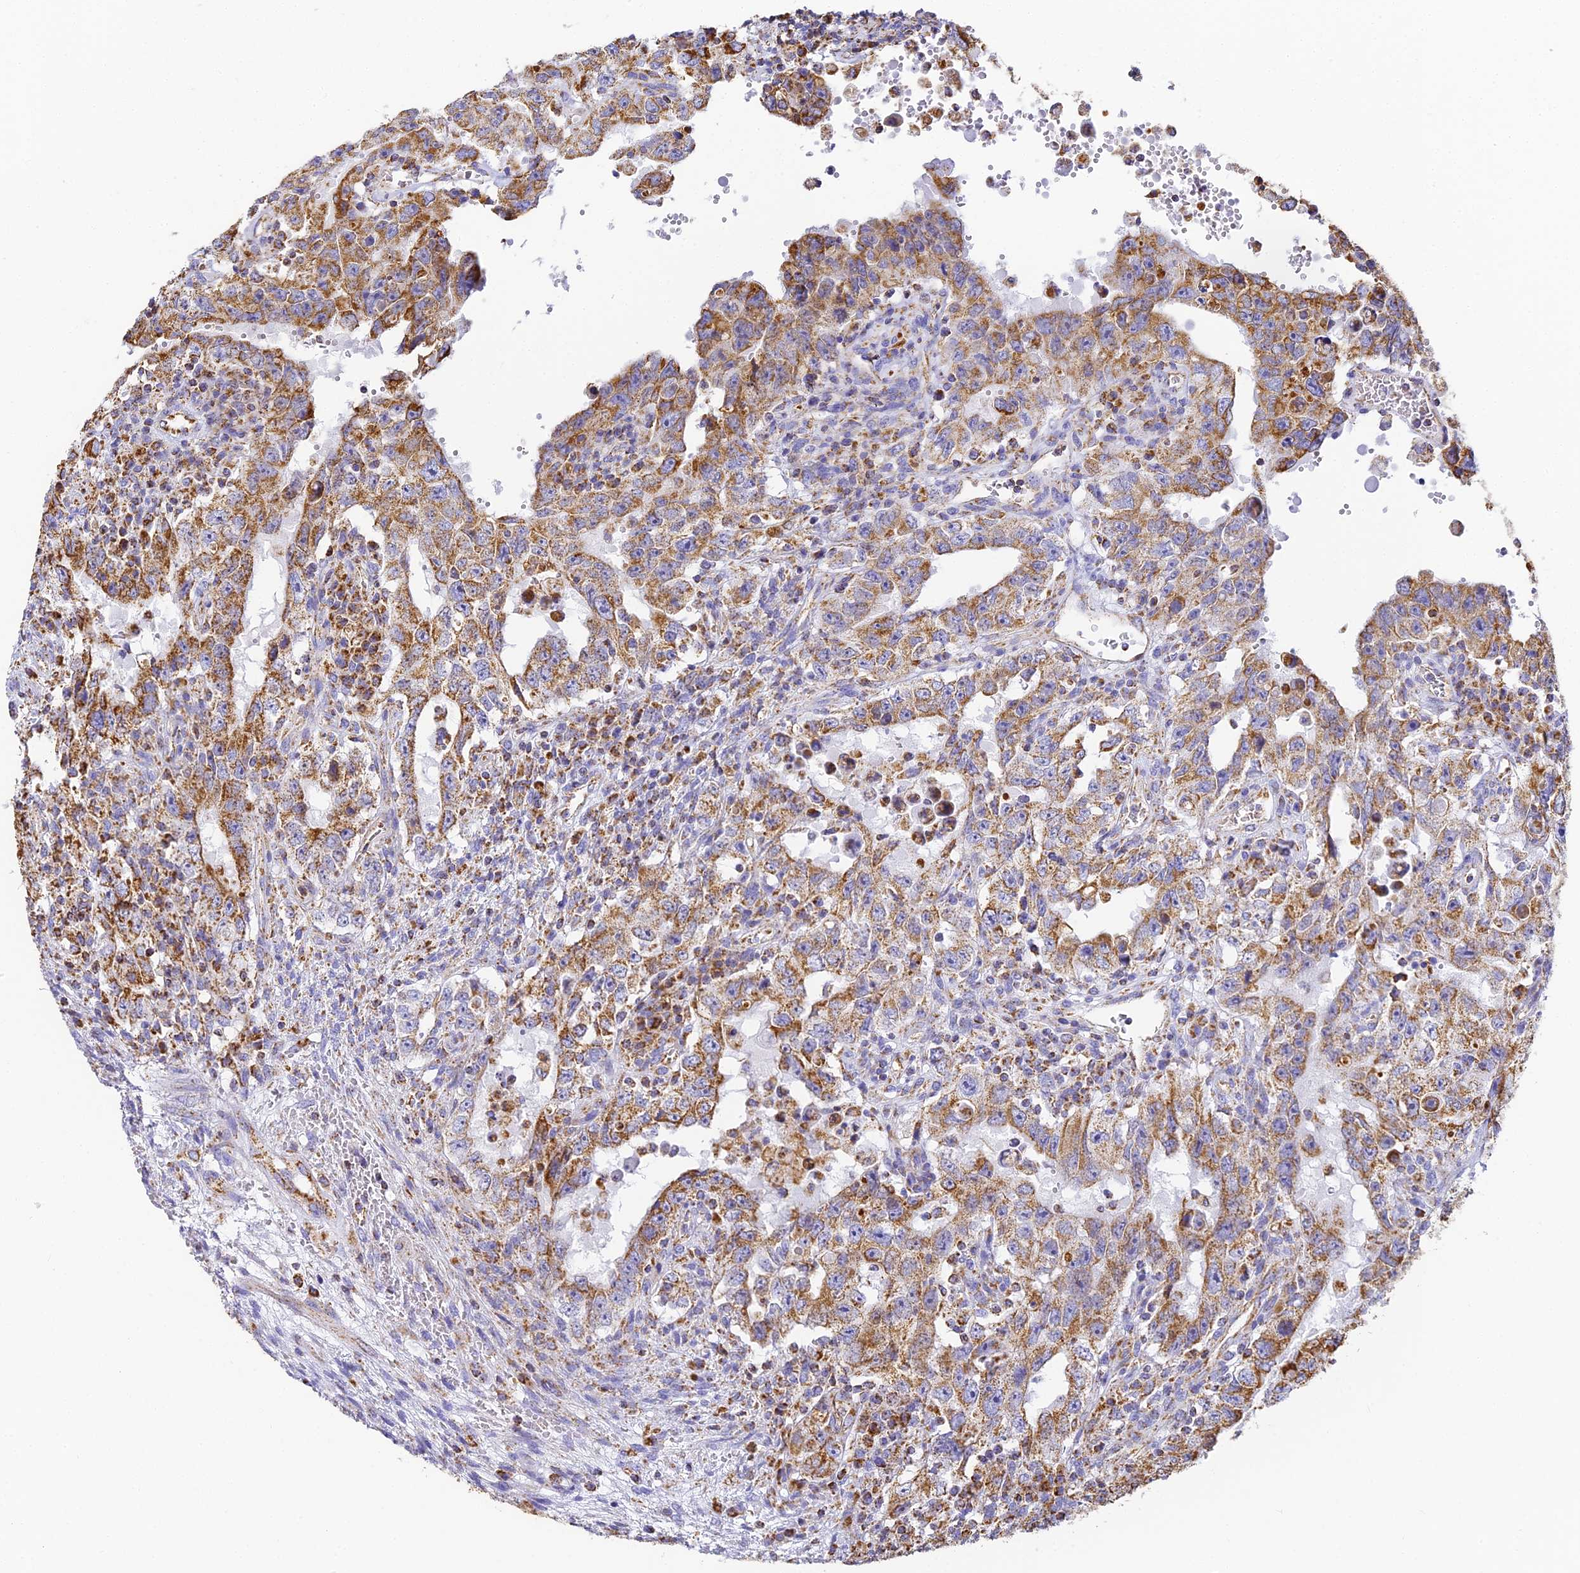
{"staining": {"intensity": "moderate", "quantity": ">75%", "location": "cytoplasmic/membranous"}, "tissue": "testis cancer", "cell_type": "Tumor cells", "image_type": "cancer", "snomed": [{"axis": "morphology", "description": "Carcinoma, Embryonal, NOS"}, {"axis": "topography", "description": "Testis"}], "caption": "High-power microscopy captured an IHC photomicrograph of embryonal carcinoma (testis), revealing moderate cytoplasmic/membranous positivity in about >75% of tumor cells.", "gene": "COX6C", "patient": {"sex": "male", "age": 26}}